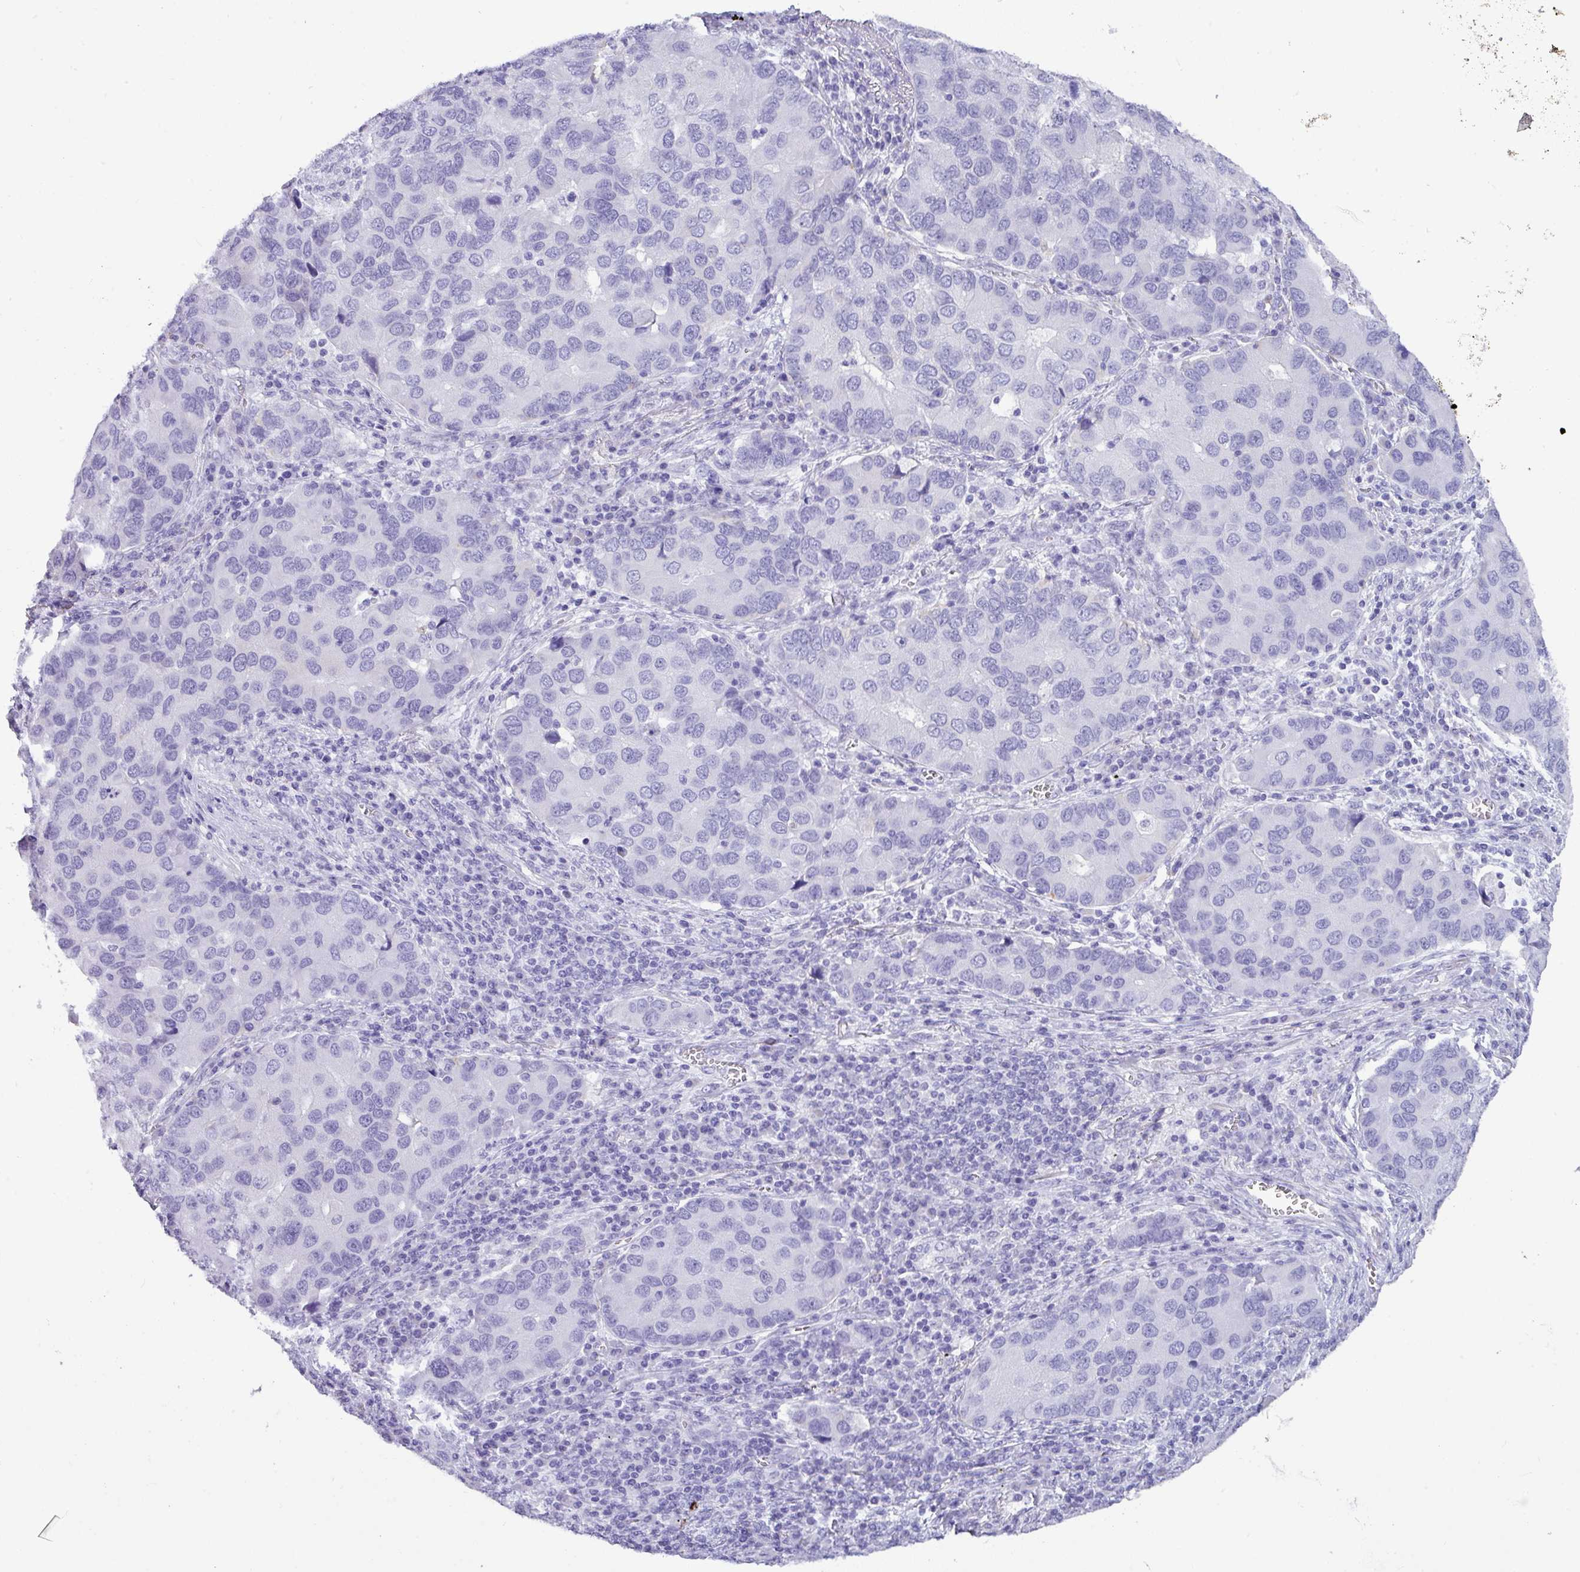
{"staining": {"intensity": "negative", "quantity": "none", "location": "none"}, "tissue": "lung cancer", "cell_type": "Tumor cells", "image_type": "cancer", "snomed": [{"axis": "morphology", "description": "Aneuploidy"}, {"axis": "morphology", "description": "Adenocarcinoma, NOS"}, {"axis": "topography", "description": "Lymph node"}, {"axis": "topography", "description": "Lung"}], "caption": "Lung cancer stained for a protein using immunohistochemistry (IHC) exhibits no staining tumor cells.", "gene": "ZNF524", "patient": {"sex": "female", "age": 74}}